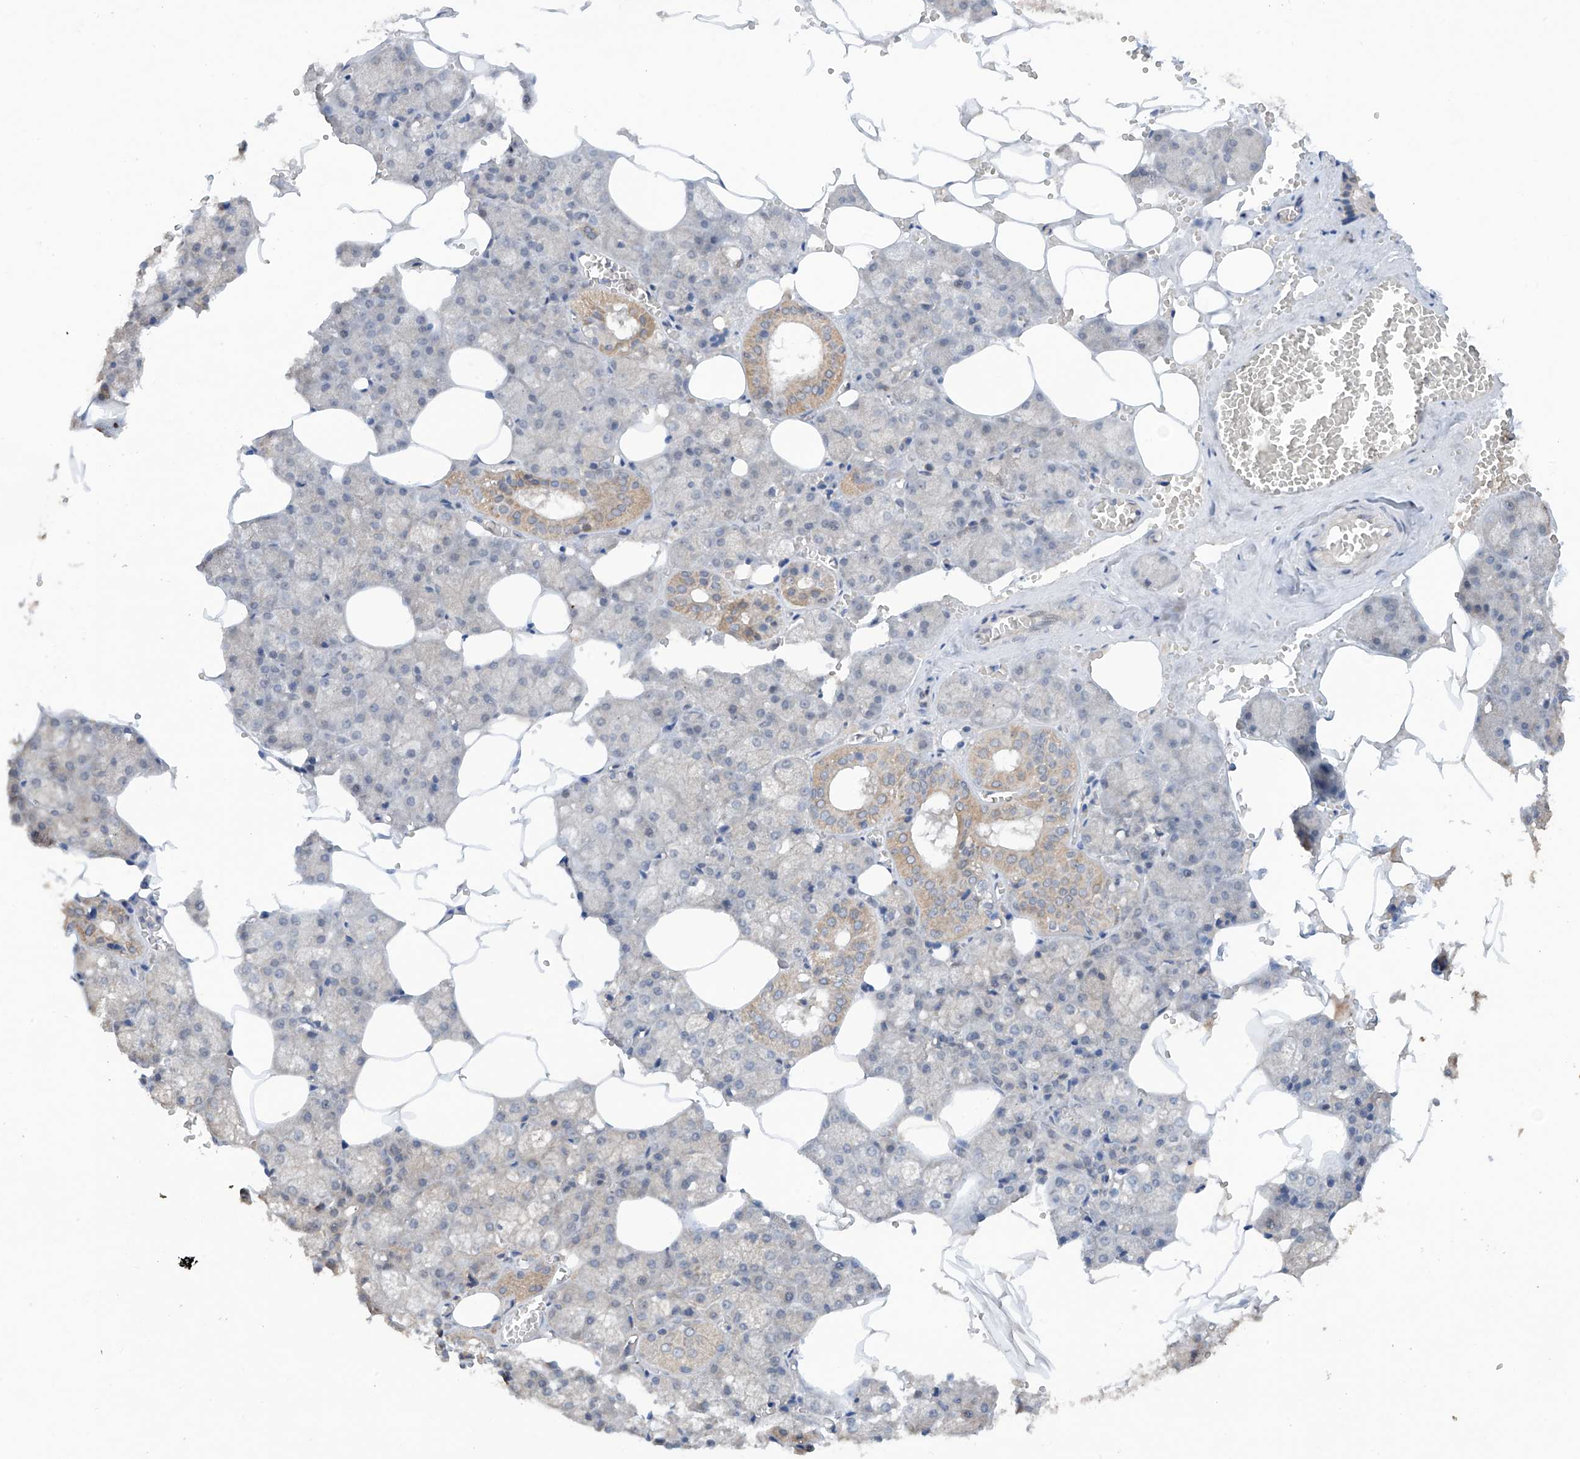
{"staining": {"intensity": "weak", "quantity": "<25%", "location": "cytoplasmic/membranous"}, "tissue": "salivary gland", "cell_type": "Glandular cells", "image_type": "normal", "snomed": [{"axis": "morphology", "description": "Normal tissue, NOS"}, {"axis": "topography", "description": "Salivary gland"}], "caption": "Glandular cells show no significant protein positivity in unremarkable salivary gland. Brightfield microscopy of IHC stained with DAB (brown) and hematoxylin (blue), captured at high magnification.", "gene": "C1orf131", "patient": {"sex": "male", "age": 62}}